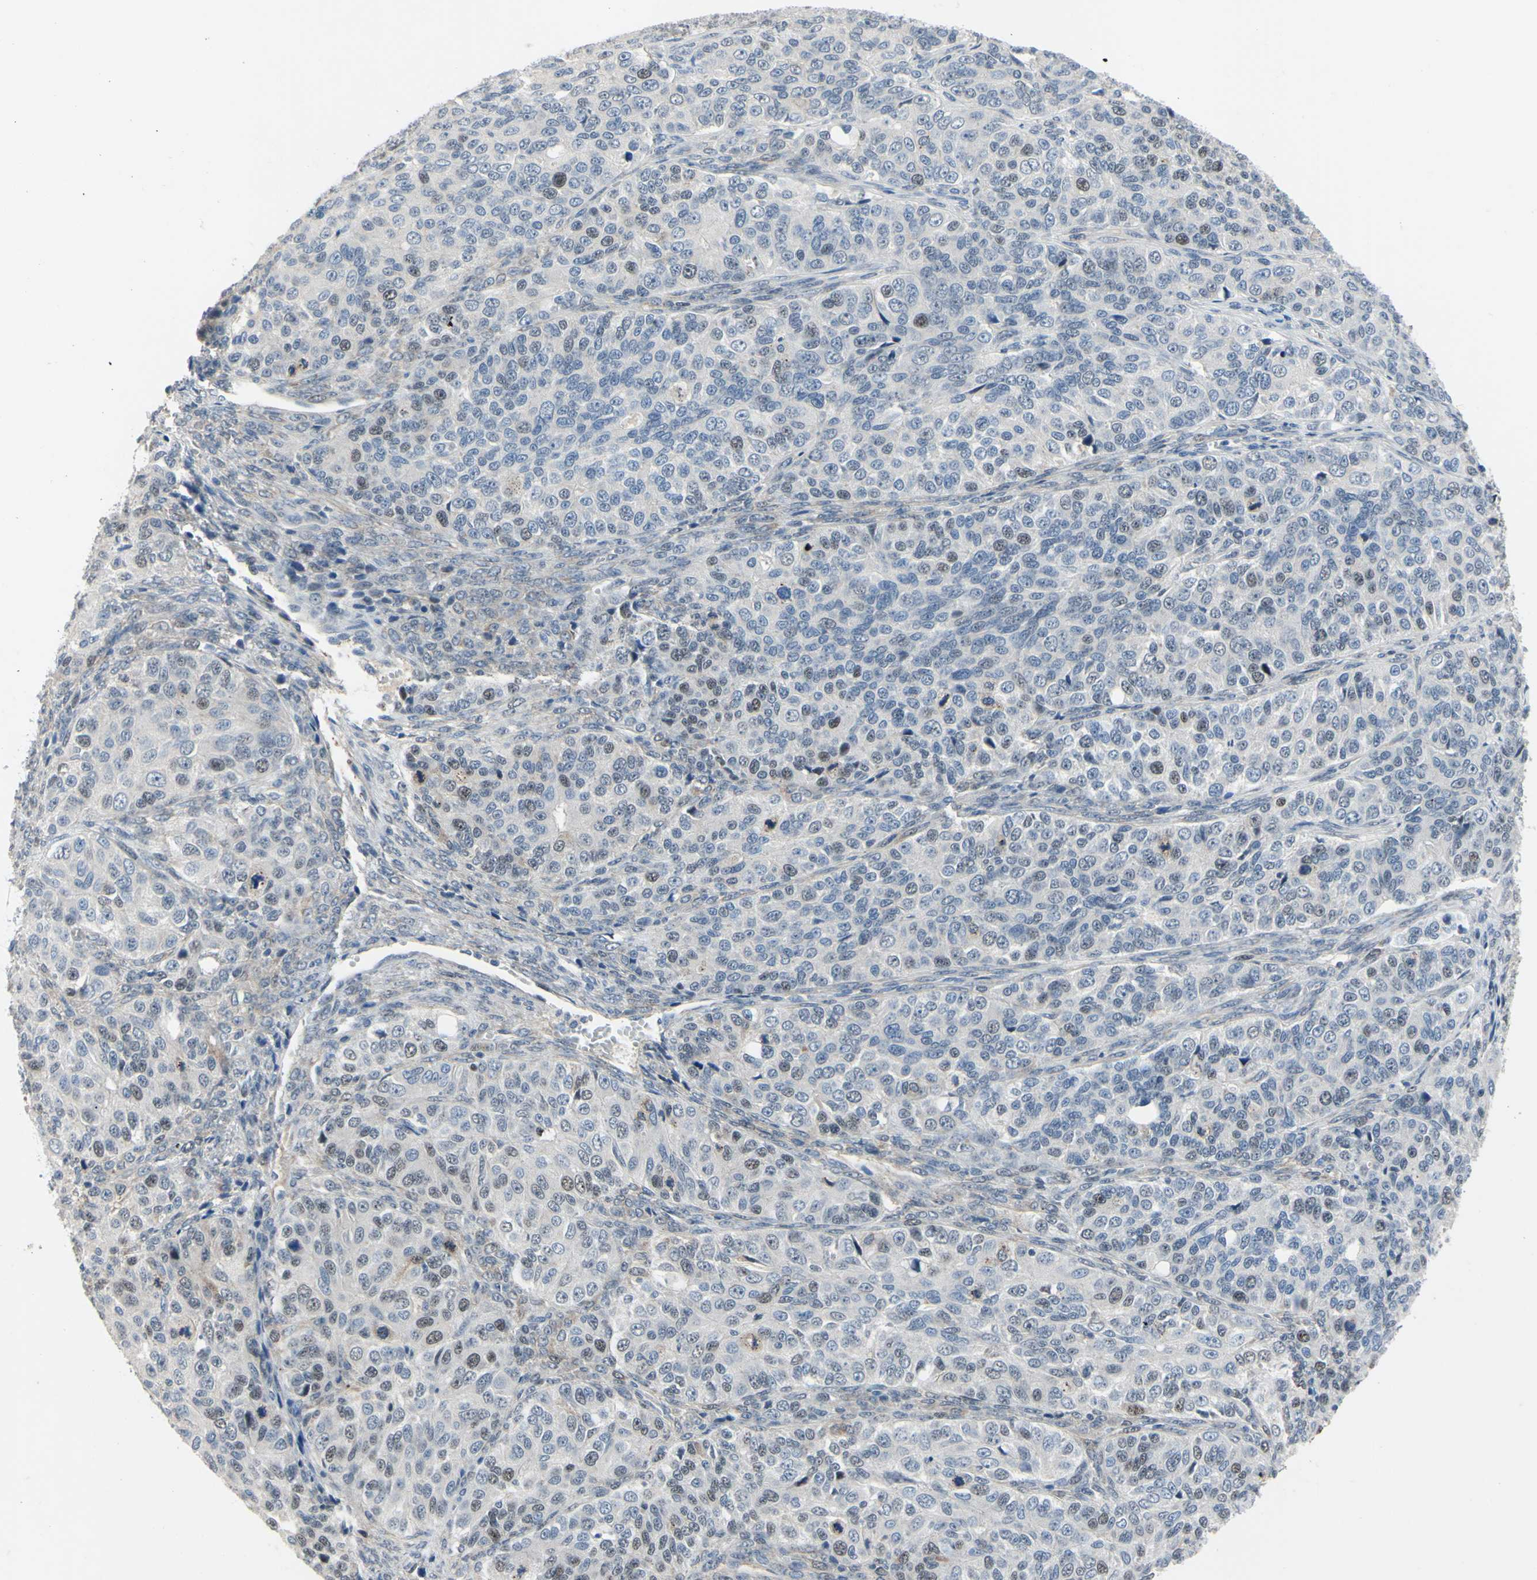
{"staining": {"intensity": "weak", "quantity": "<25%", "location": "nuclear"}, "tissue": "ovarian cancer", "cell_type": "Tumor cells", "image_type": "cancer", "snomed": [{"axis": "morphology", "description": "Carcinoma, endometroid"}, {"axis": "topography", "description": "Ovary"}], "caption": "Tumor cells show no significant protein expression in endometroid carcinoma (ovarian).", "gene": "LHX9", "patient": {"sex": "female", "age": 51}}